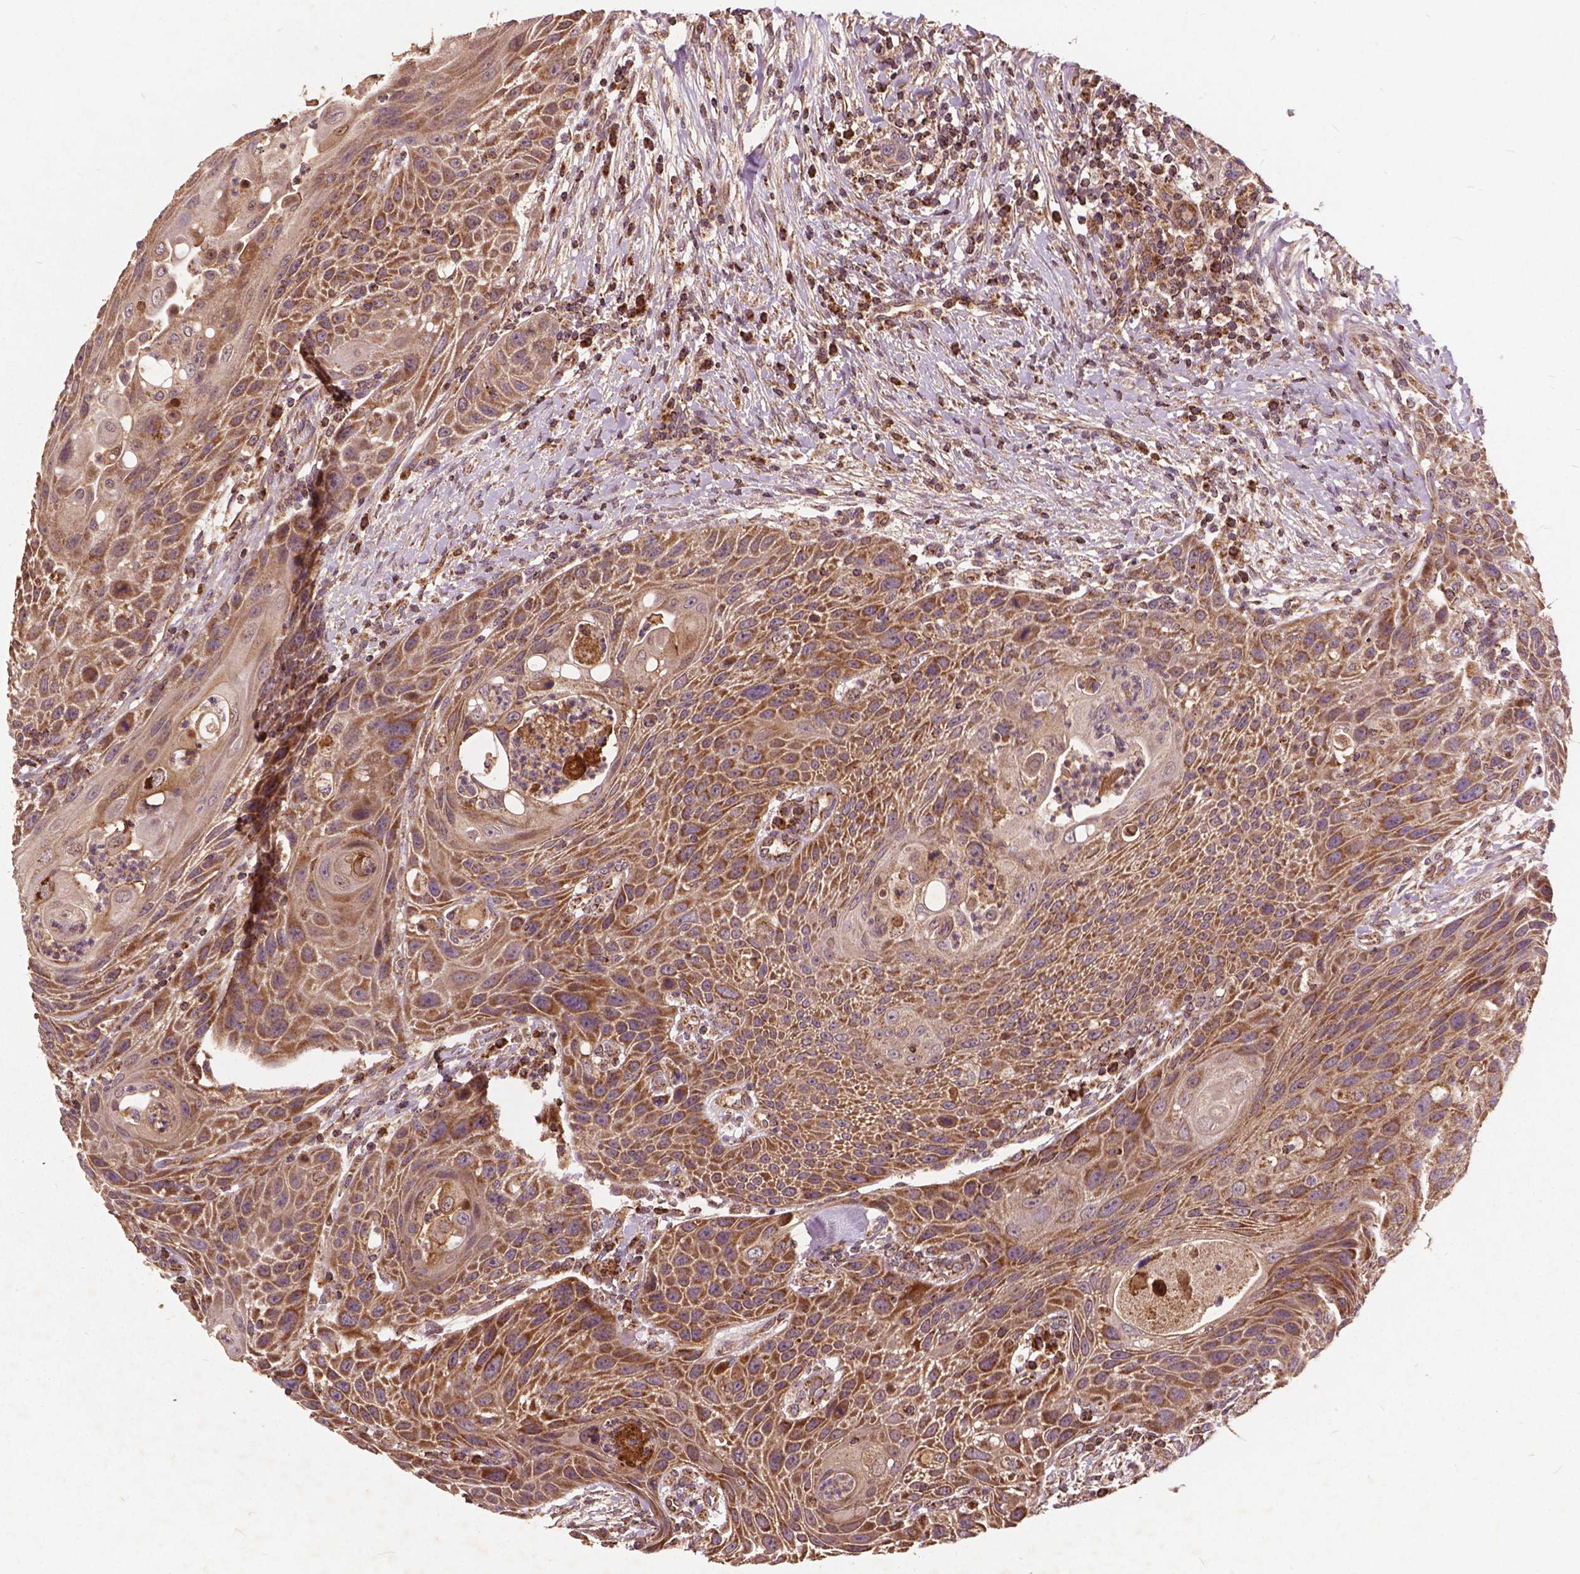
{"staining": {"intensity": "moderate", "quantity": ">75%", "location": "cytoplasmic/membranous"}, "tissue": "head and neck cancer", "cell_type": "Tumor cells", "image_type": "cancer", "snomed": [{"axis": "morphology", "description": "Squamous cell carcinoma, NOS"}, {"axis": "topography", "description": "Head-Neck"}], "caption": "Human head and neck squamous cell carcinoma stained with a protein marker exhibits moderate staining in tumor cells.", "gene": "UBXN2A", "patient": {"sex": "male", "age": 69}}